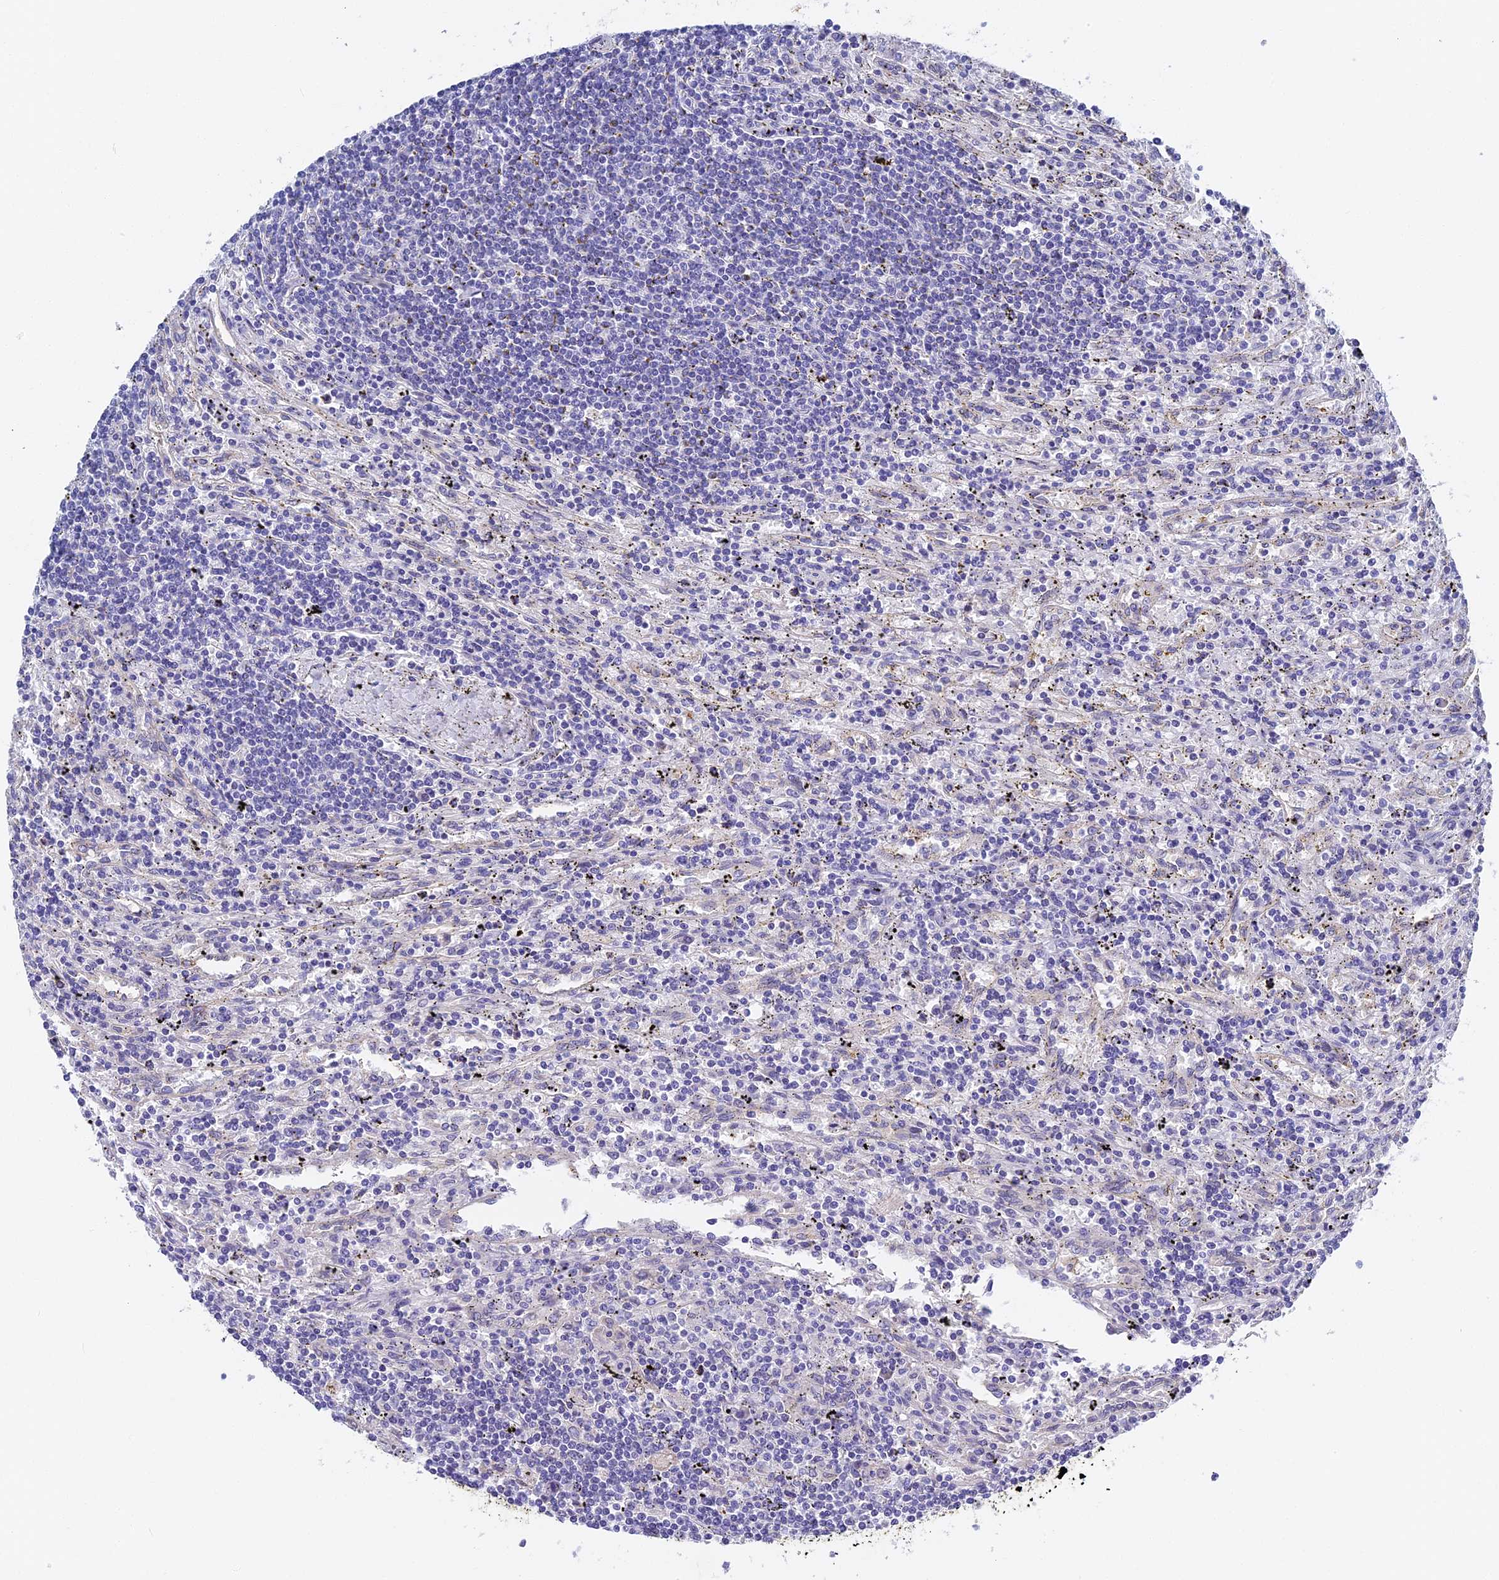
{"staining": {"intensity": "negative", "quantity": "none", "location": "none"}, "tissue": "lymphoma", "cell_type": "Tumor cells", "image_type": "cancer", "snomed": [{"axis": "morphology", "description": "Malignant lymphoma, non-Hodgkin's type, Low grade"}, {"axis": "topography", "description": "Spleen"}], "caption": "This image is of lymphoma stained with immunohistochemistry to label a protein in brown with the nuclei are counter-stained blue. There is no positivity in tumor cells. (DAB IHC visualized using brightfield microscopy, high magnification).", "gene": "ITIH1", "patient": {"sex": "male", "age": 76}}